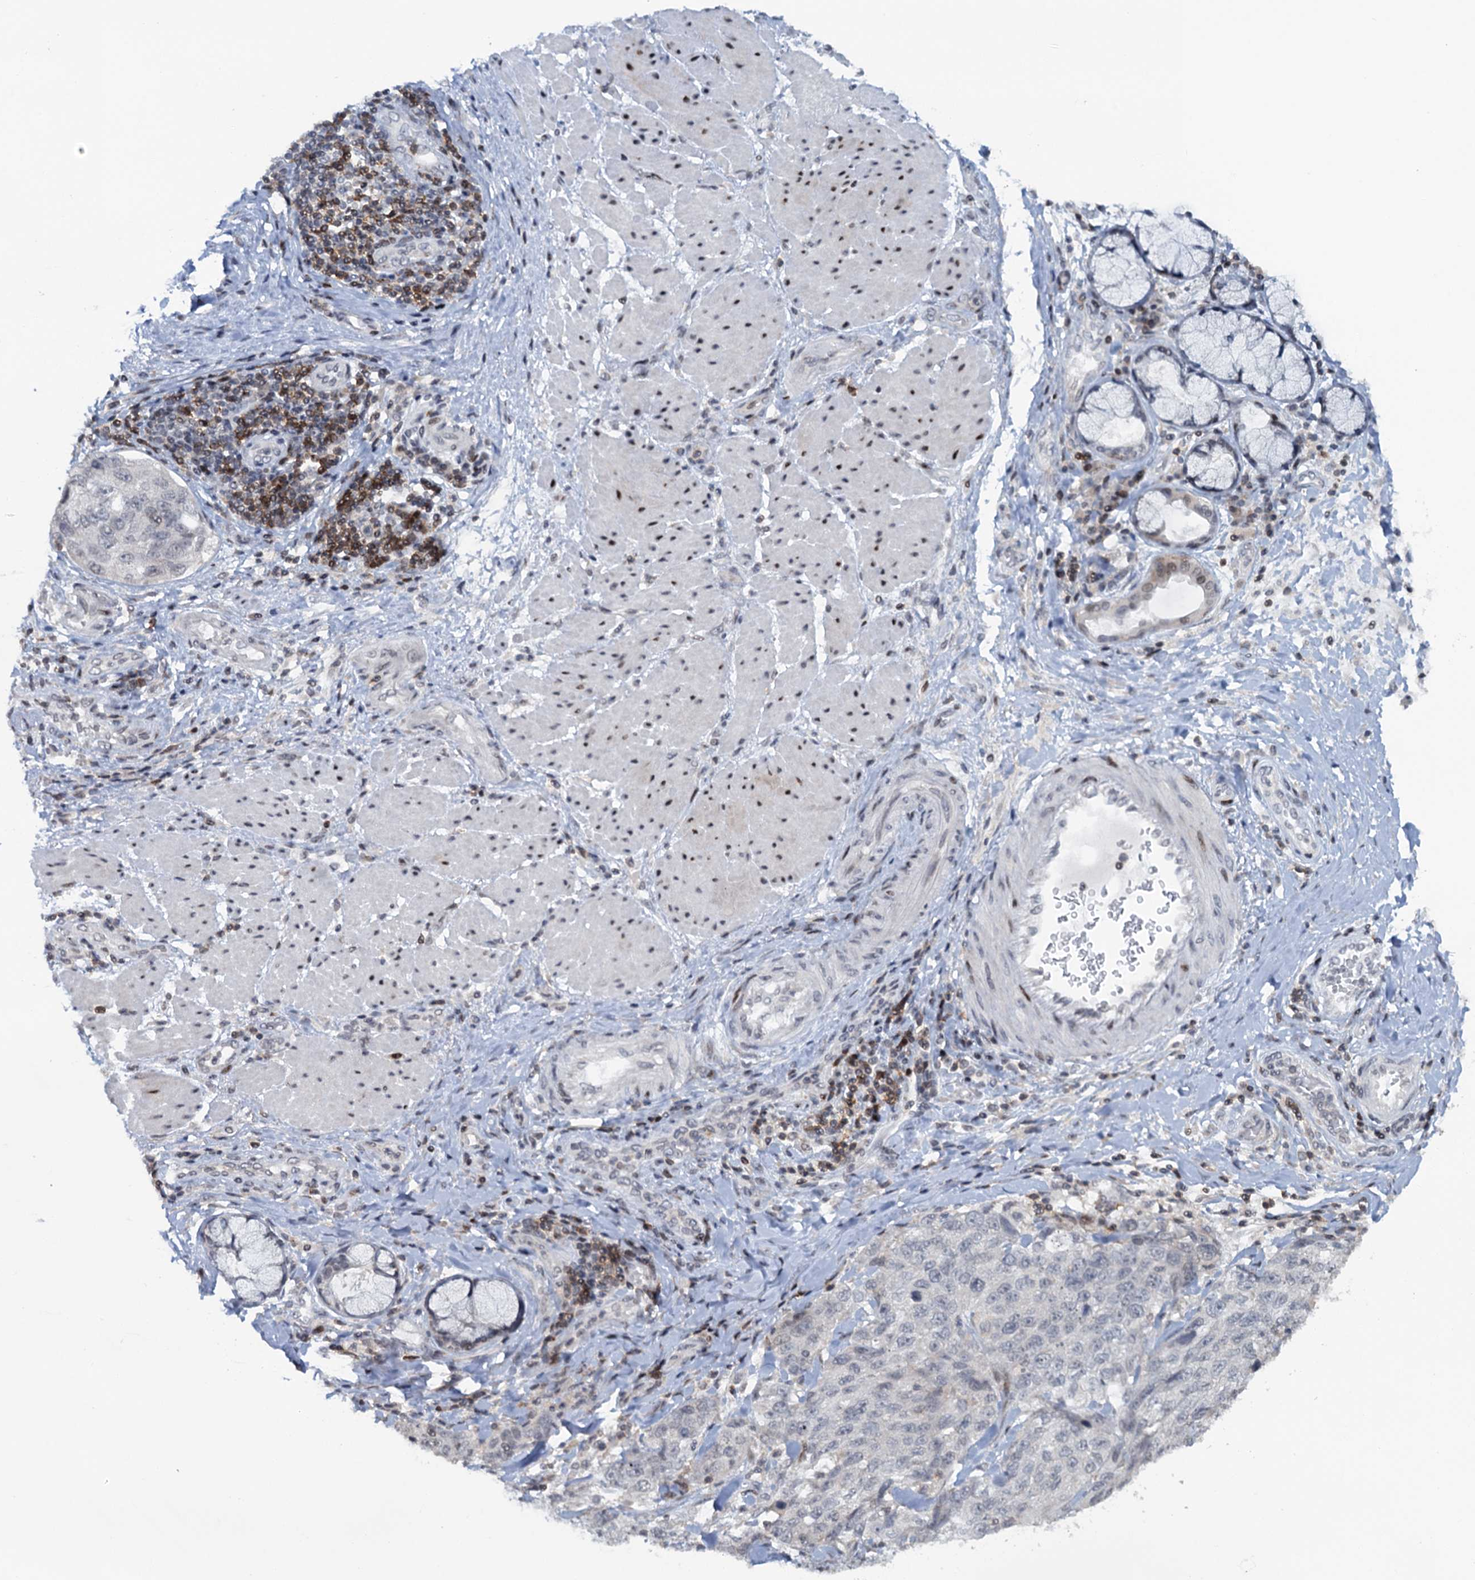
{"staining": {"intensity": "negative", "quantity": "none", "location": "none"}, "tissue": "stomach cancer", "cell_type": "Tumor cells", "image_type": "cancer", "snomed": [{"axis": "morphology", "description": "Adenocarcinoma, NOS"}, {"axis": "topography", "description": "Stomach"}], "caption": "Stomach cancer was stained to show a protein in brown. There is no significant expression in tumor cells.", "gene": "FYB1", "patient": {"sex": "male", "age": 48}}